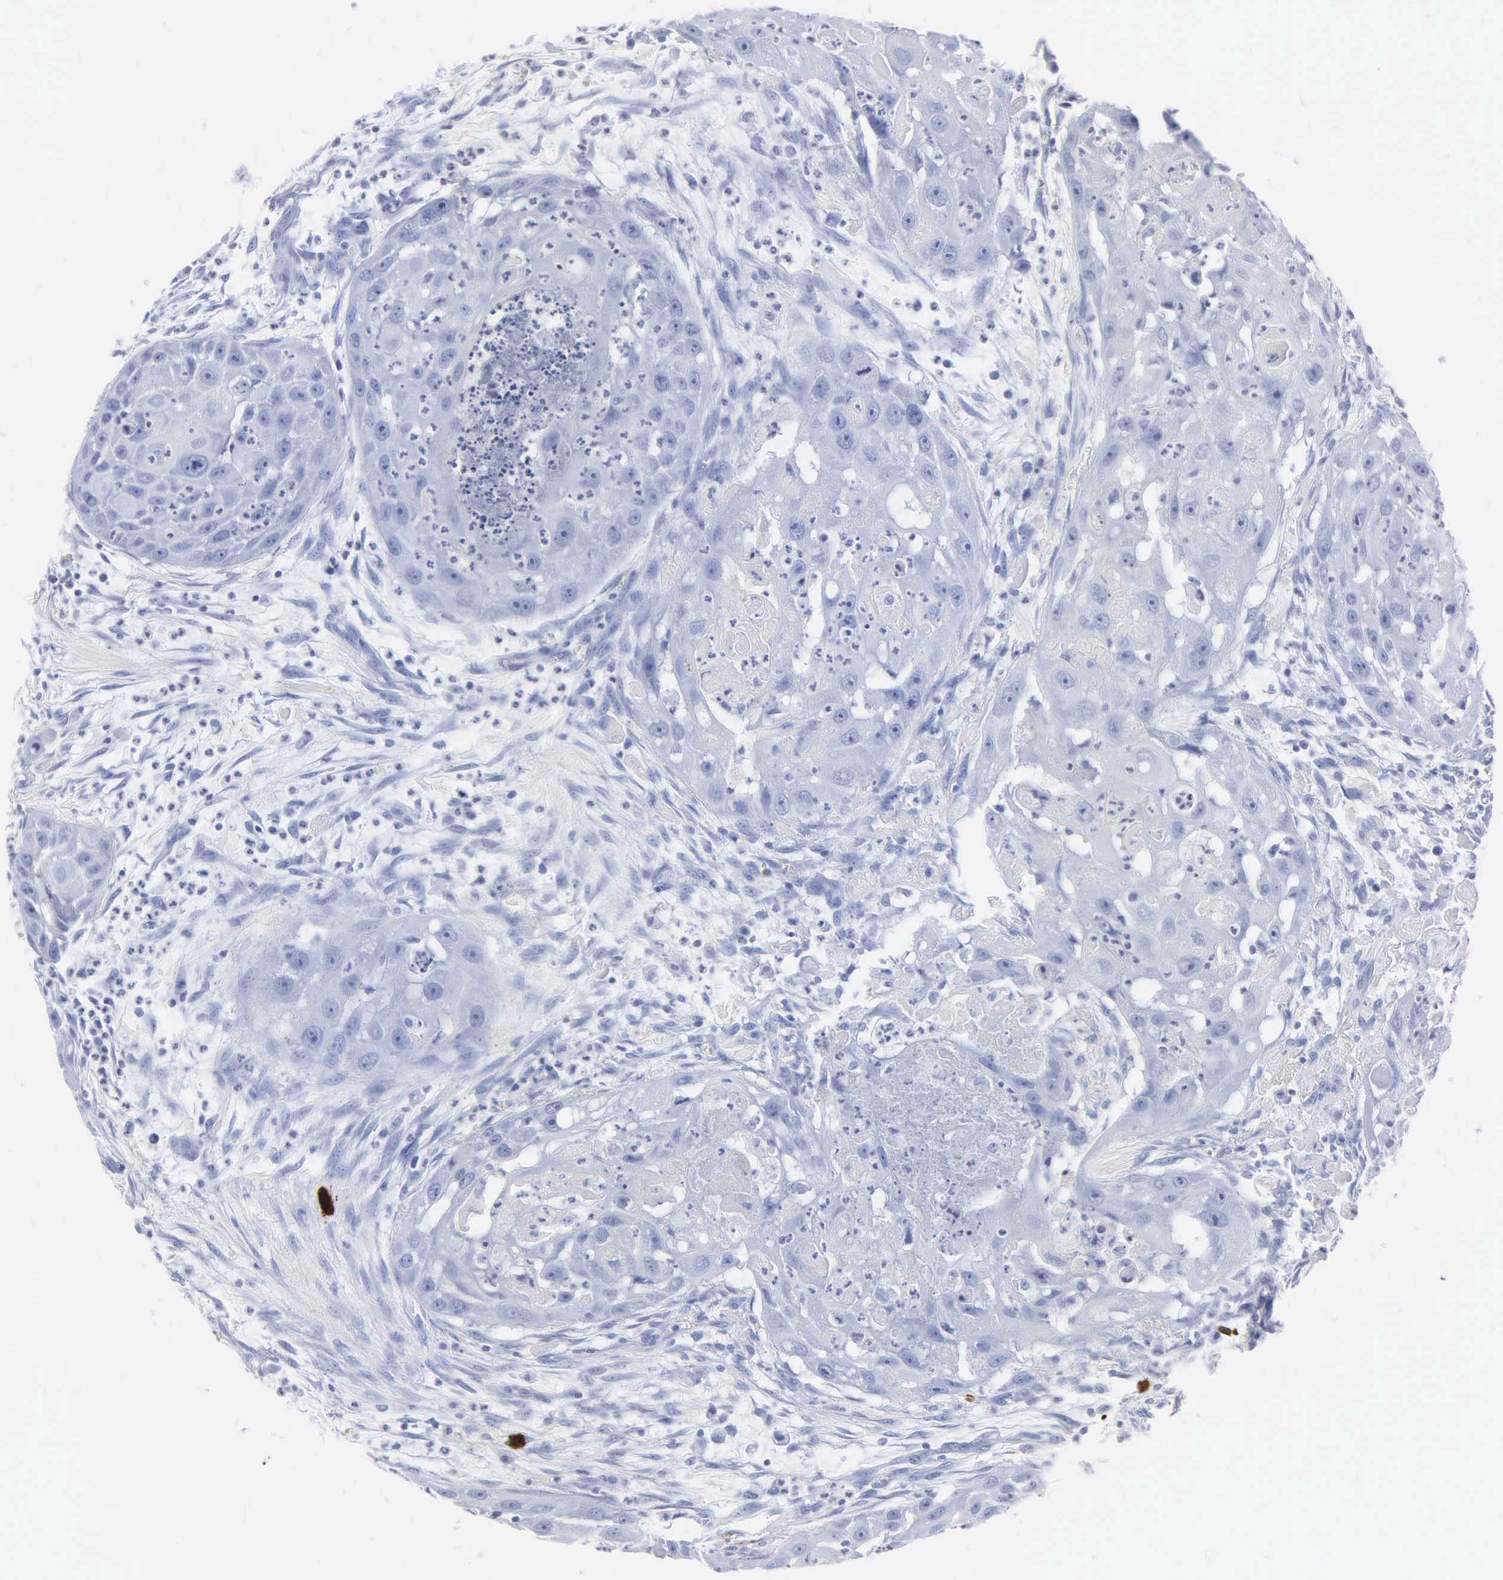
{"staining": {"intensity": "negative", "quantity": "none", "location": "none"}, "tissue": "head and neck cancer", "cell_type": "Tumor cells", "image_type": "cancer", "snomed": [{"axis": "morphology", "description": "Squamous cell carcinoma, NOS"}, {"axis": "topography", "description": "Head-Neck"}], "caption": "Head and neck cancer (squamous cell carcinoma) was stained to show a protein in brown. There is no significant staining in tumor cells.", "gene": "MB", "patient": {"sex": "male", "age": 64}}